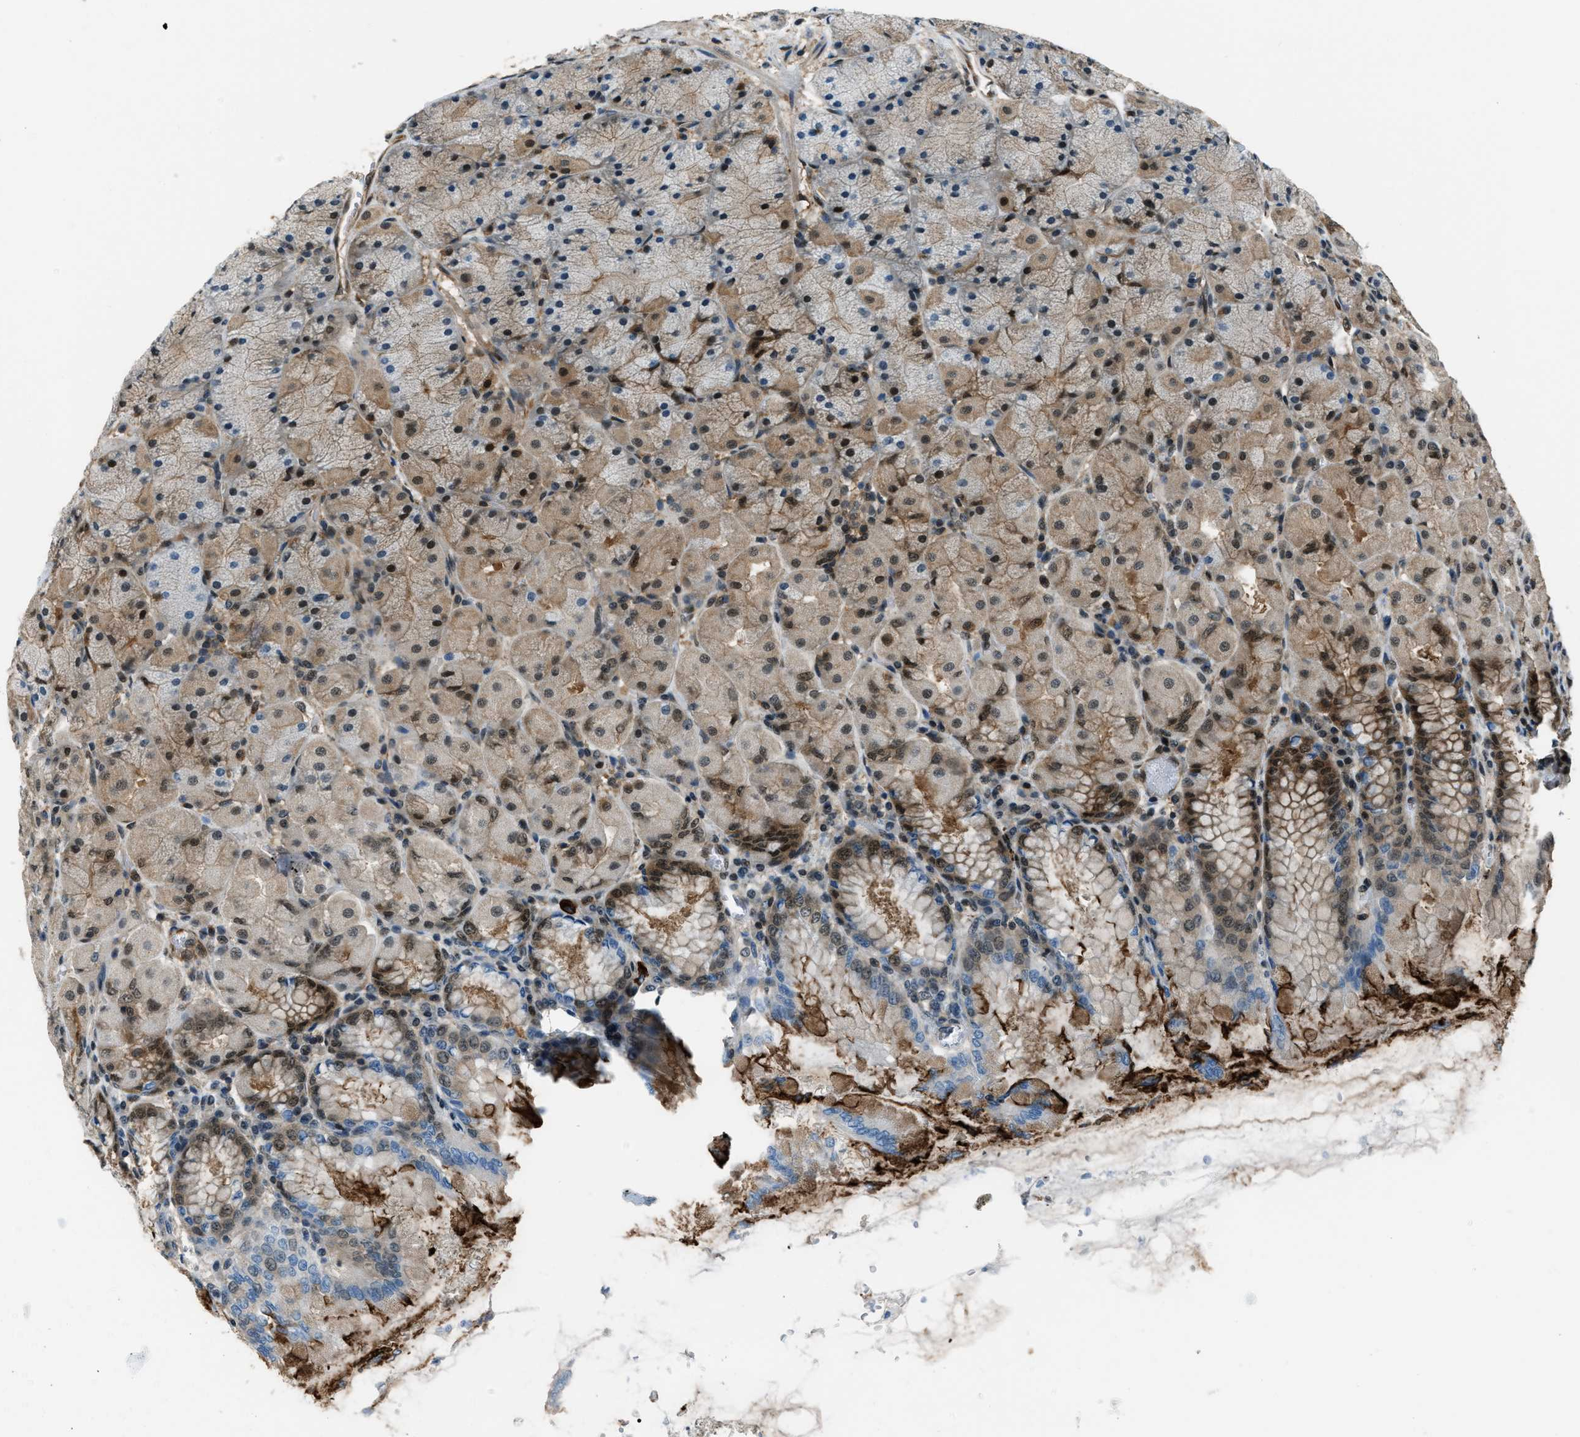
{"staining": {"intensity": "strong", "quantity": "25%-75%", "location": "cytoplasmic/membranous,nuclear"}, "tissue": "stomach", "cell_type": "Glandular cells", "image_type": "normal", "snomed": [{"axis": "morphology", "description": "Normal tissue, NOS"}, {"axis": "topography", "description": "Stomach, upper"}], "caption": "The photomicrograph shows staining of normal stomach, revealing strong cytoplasmic/membranous,nuclear protein expression (brown color) within glandular cells. The protein is stained brown, and the nuclei are stained in blue (DAB IHC with brightfield microscopy, high magnification).", "gene": "NUDCD3", "patient": {"sex": "female", "age": 56}}